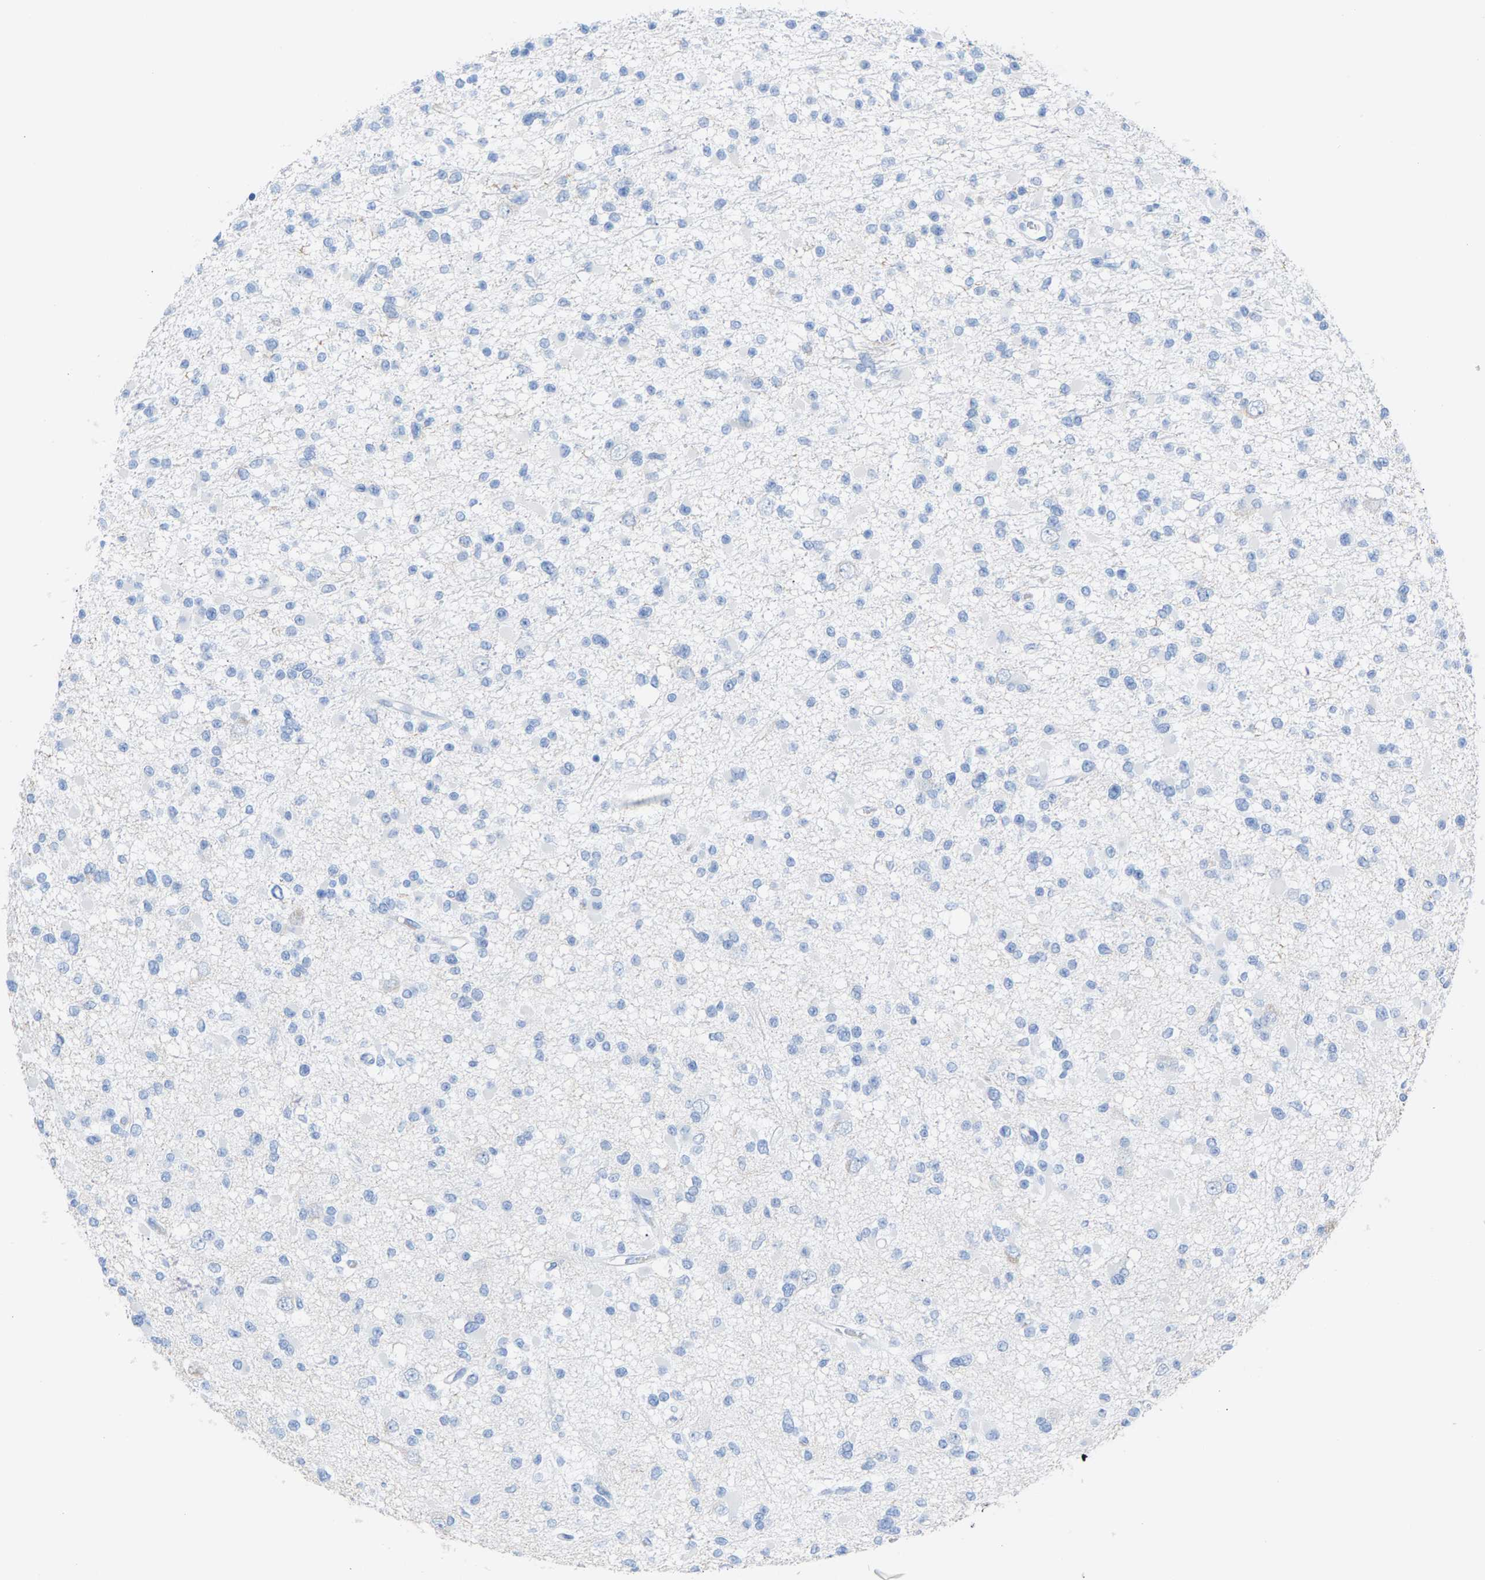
{"staining": {"intensity": "negative", "quantity": "none", "location": "none"}, "tissue": "glioma", "cell_type": "Tumor cells", "image_type": "cancer", "snomed": [{"axis": "morphology", "description": "Glioma, malignant, Low grade"}, {"axis": "topography", "description": "Brain"}], "caption": "DAB (3,3'-diaminobenzidine) immunohistochemical staining of glioma displays no significant positivity in tumor cells.", "gene": "CPA1", "patient": {"sex": "female", "age": 22}}